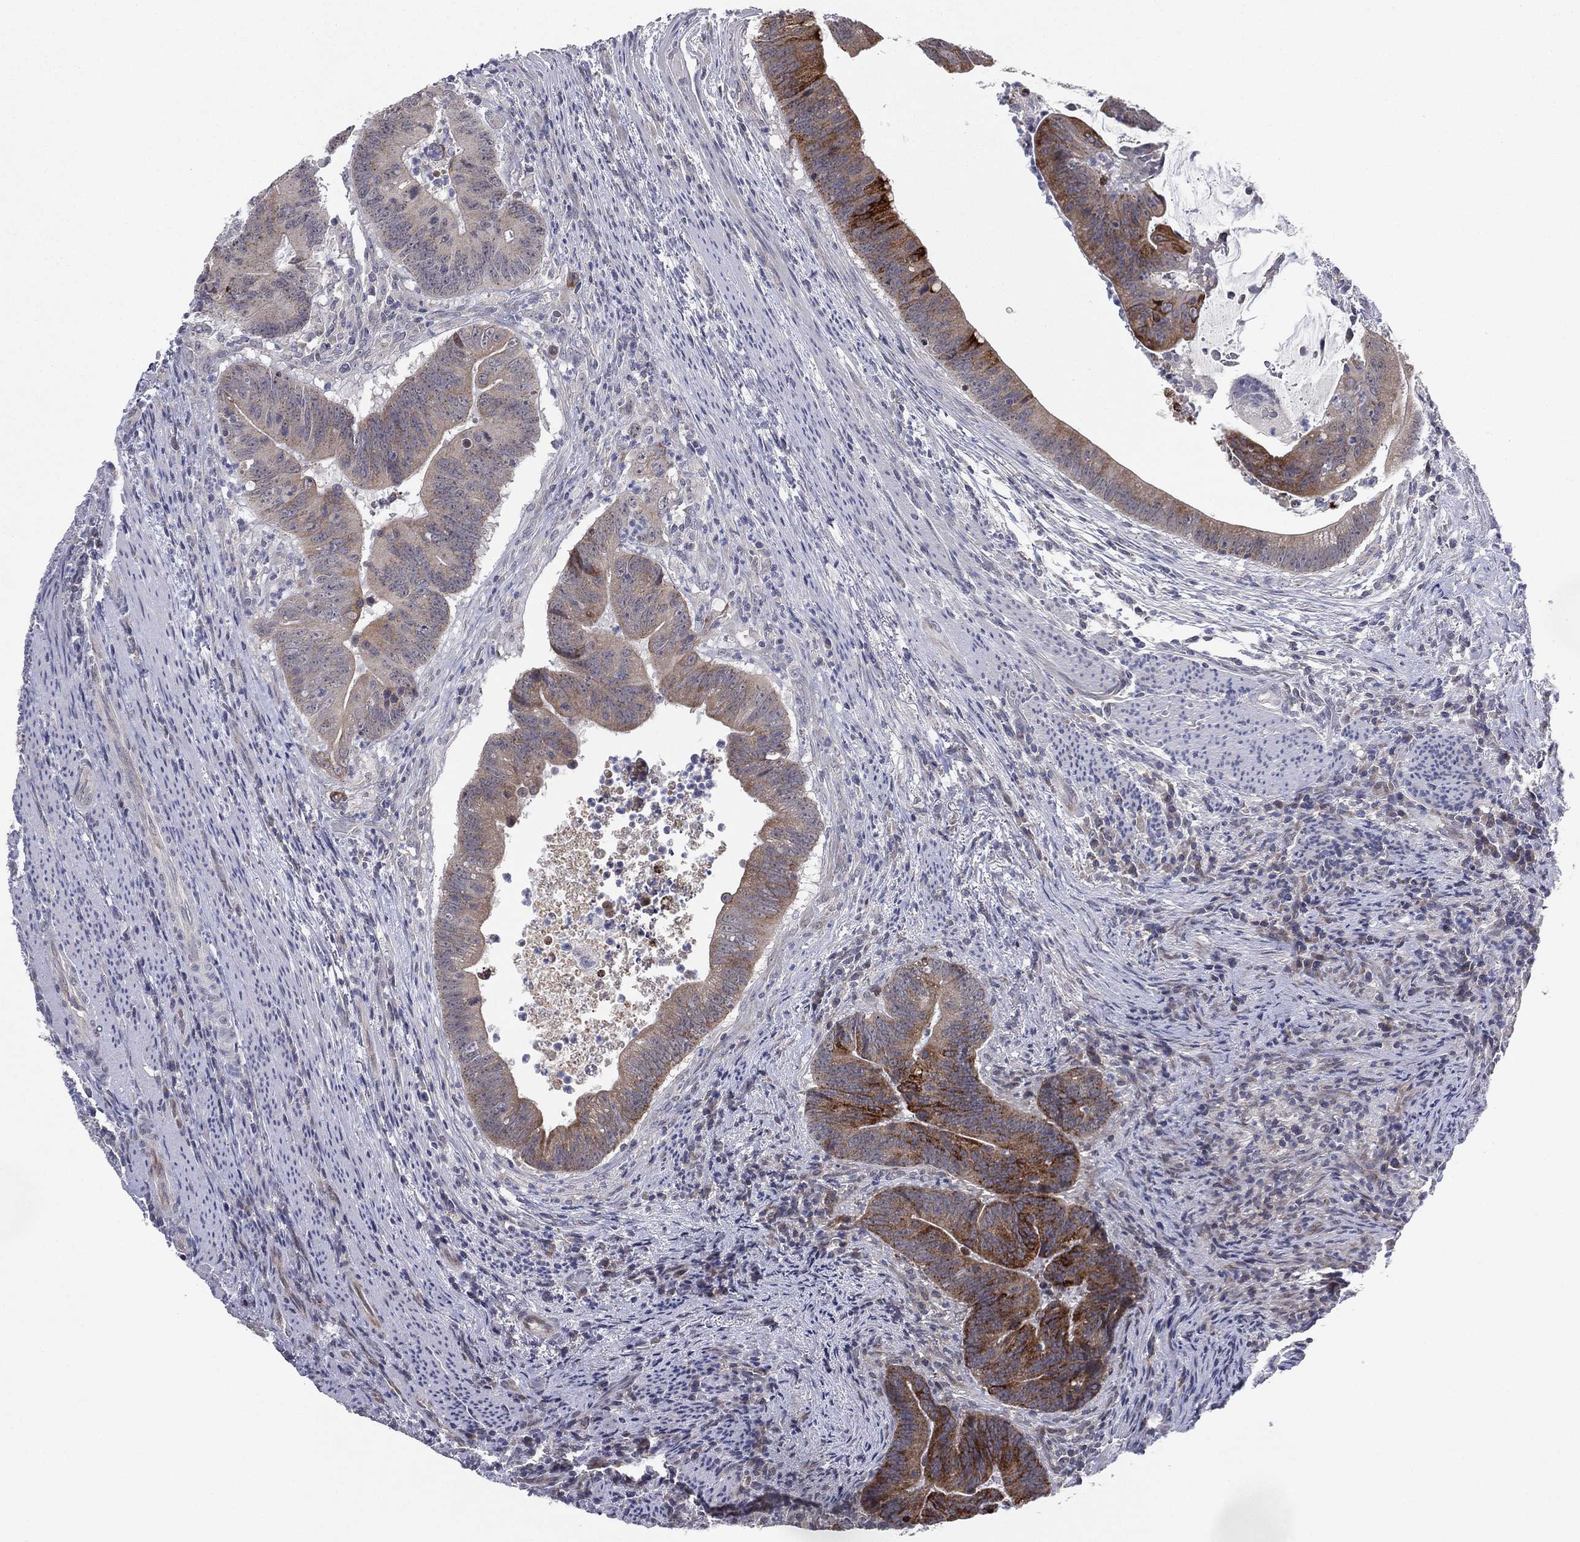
{"staining": {"intensity": "strong", "quantity": "25%-75%", "location": "cytoplasmic/membranous"}, "tissue": "colorectal cancer", "cell_type": "Tumor cells", "image_type": "cancer", "snomed": [{"axis": "morphology", "description": "Adenocarcinoma, NOS"}, {"axis": "topography", "description": "Colon"}], "caption": "High-magnification brightfield microscopy of colorectal adenocarcinoma stained with DAB (brown) and counterstained with hematoxylin (blue). tumor cells exhibit strong cytoplasmic/membranous expression is appreciated in about25%-75% of cells.", "gene": "KAT14", "patient": {"sex": "female", "age": 87}}